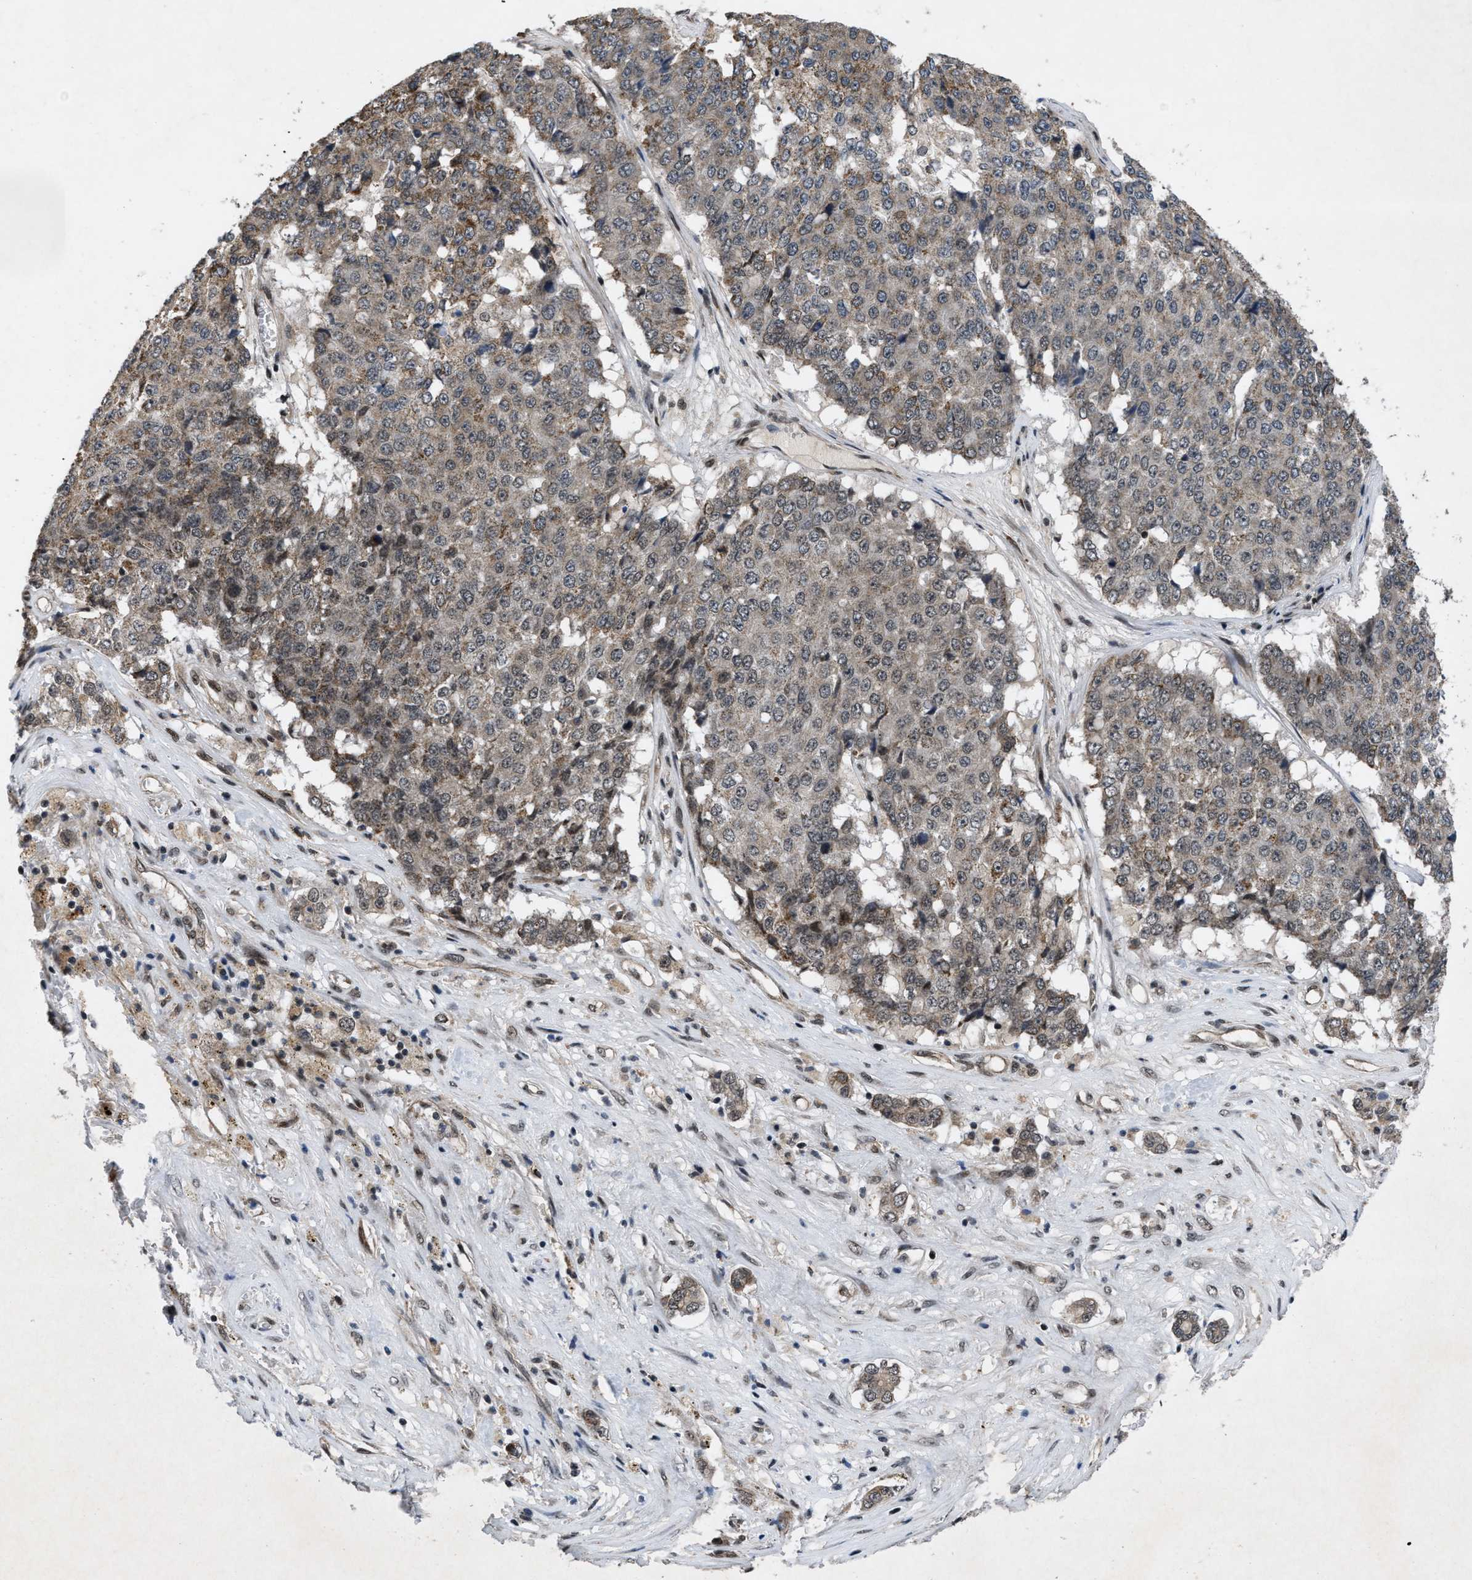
{"staining": {"intensity": "moderate", "quantity": "<25%", "location": "cytoplasmic/membranous"}, "tissue": "pancreatic cancer", "cell_type": "Tumor cells", "image_type": "cancer", "snomed": [{"axis": "morphology", "description": "Adenocarcinoma, NOS"}, {"axis": "topography", "description": "Pancreas"}], "caption": "Pancreatic cancer tissue displays moderate cytoplasmic/membranous positivity in approximately <25% of tumor cells", "gene": "ZNHIT1", "patient": {"sex": "male", "age": 50}}